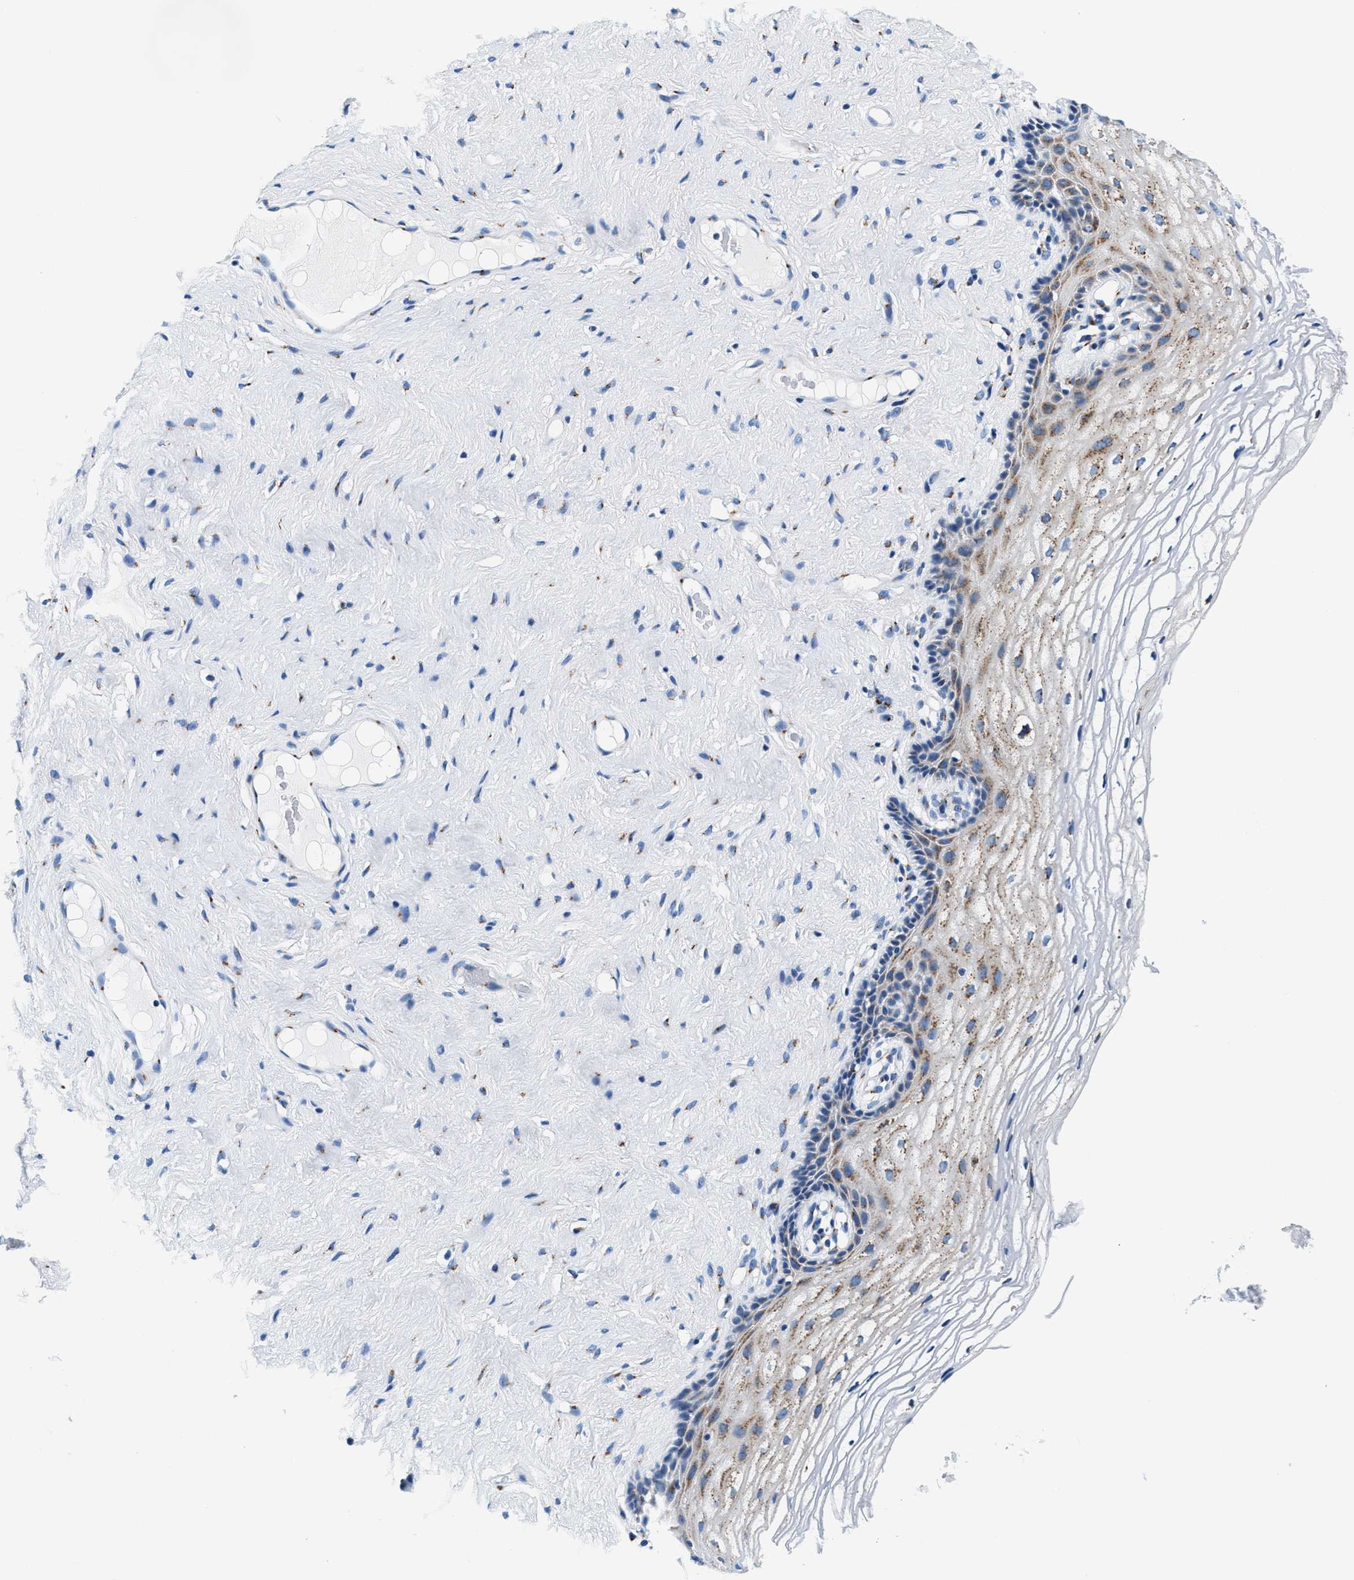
{"staining": {"intensity": "moderate", "quantity": "<25%", "location": "cytoplasmic/membranous"}, "tissue": "vagina", "cell_type": "Squamous epithelial cells", "image_type": "normal", "snomed": [{"axis": "morphology", "description": "Normal tissue, NOS"}, {"axis": "morphology", "description": "Adenocarcinoma, NOS"}, {"axis": "topography", "description": "Rectum"}, {"axis": "topography", "description": "Vagina"}], "caption": "Vagina stained with DAB immunohistochemistry (IHC) reveals low levels of moderate cytoplasmic/membranous staining in approximately <25% of squamous epithelial cells.", "gene": "VPS53", "patient": {"sex": "female", "age": 71}}